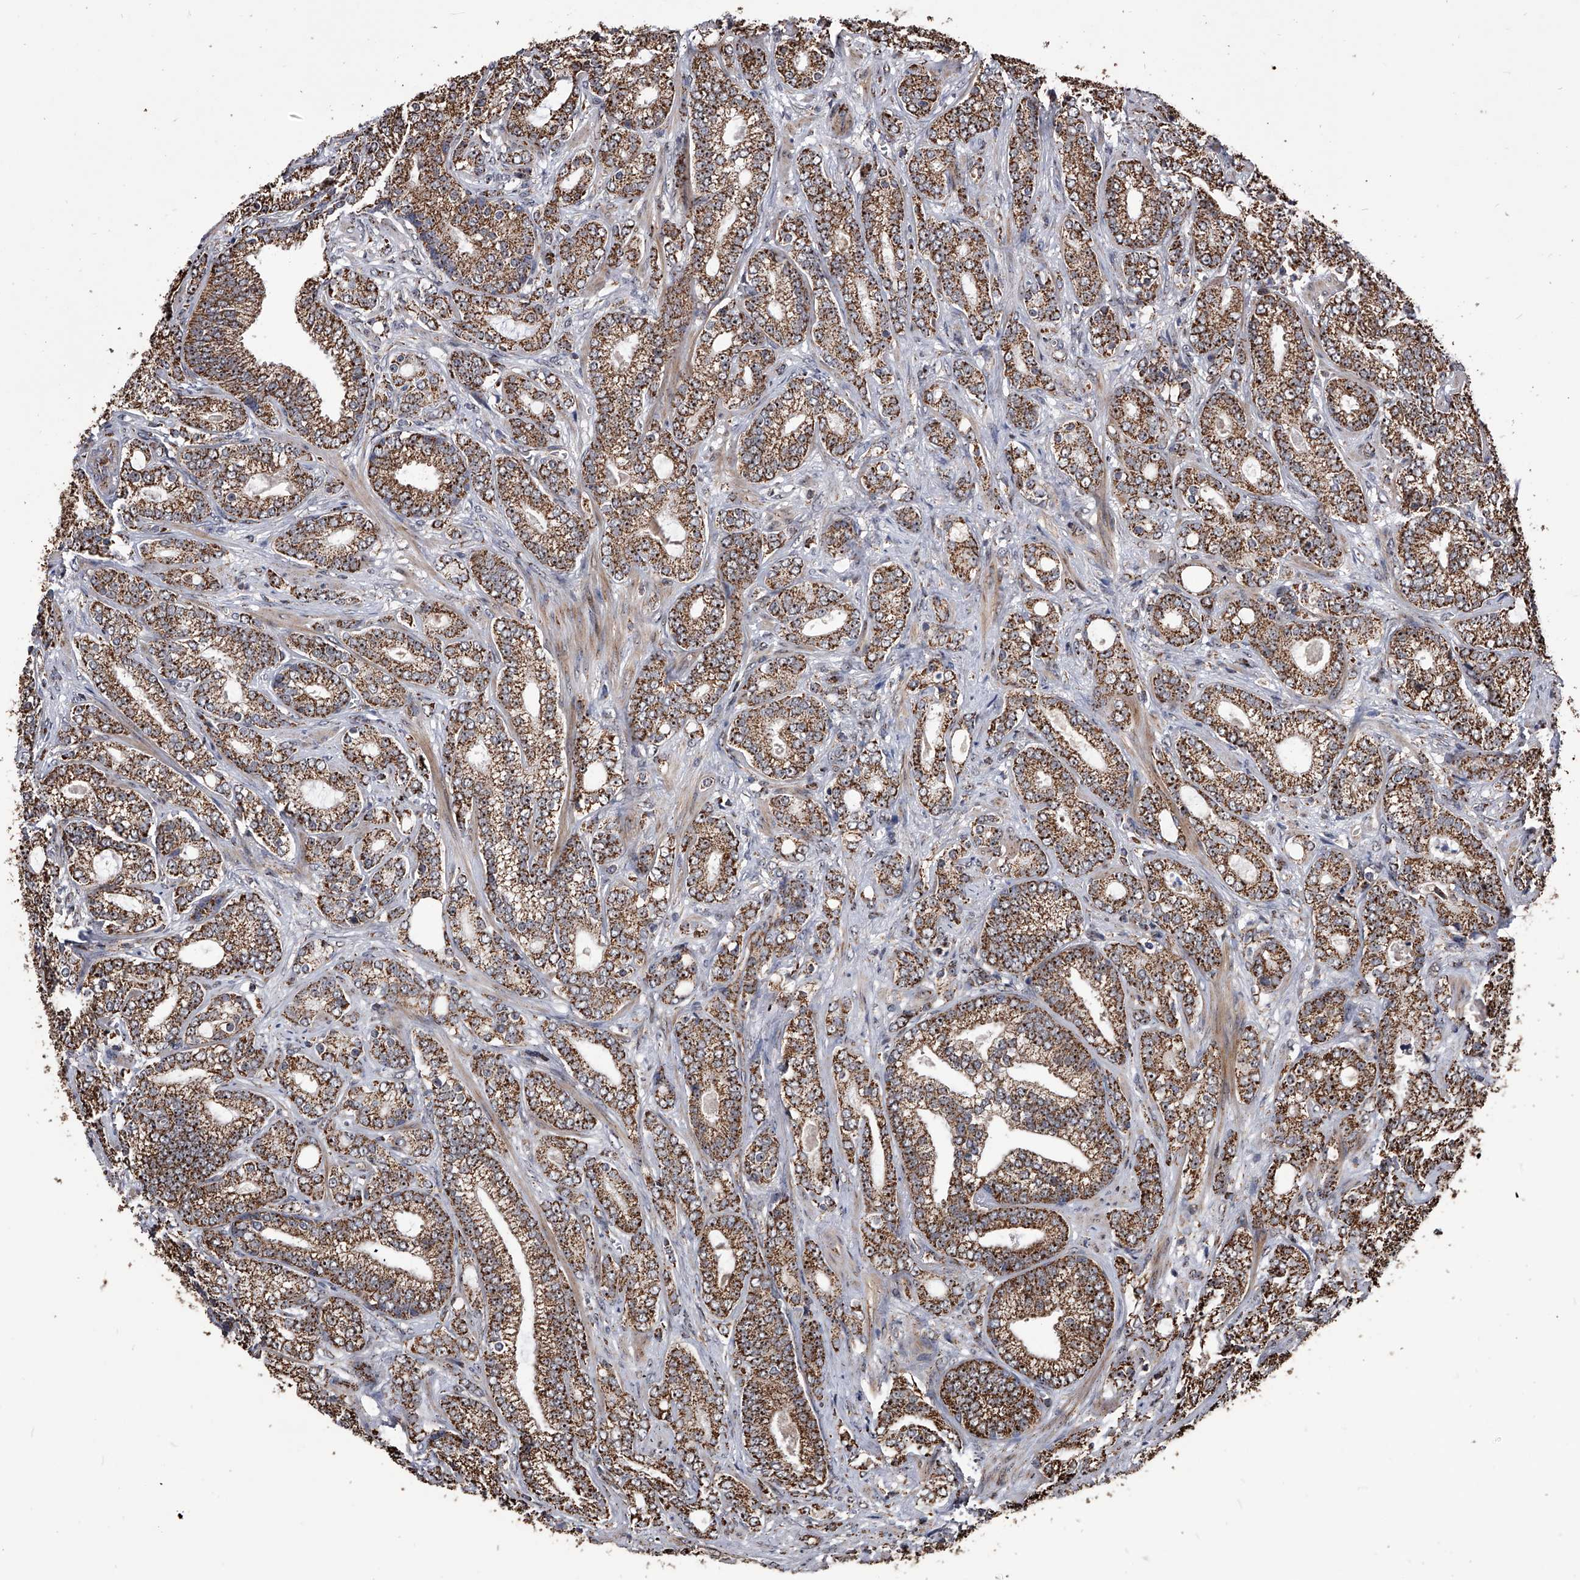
{"staining": {"intensity": "moderate", "quantity": ">75%", "location": "cytoplasmic/membranous"}, "tissue": "prostate cancer", "cell_type": "Tumor cells", "image_type": "cancer", "snomed": [{"axis": "morphology", "description": "Adenocarcinoma, High grade"}, {"axis": "topography", "description": "Prostate and seminal vesicle, NOS"}], "caption": "High-grade adenocarcinoma (prostate) stained with DAB (3,3'-diaminobenzidine) immunohistochemistry exhibits medium levels of moderate cytoplasmic/membranous positivity in approximately >75% of tumor cells.", "gene": "SMPDL3A", "patient": {"sex": "male", "age": 67}}